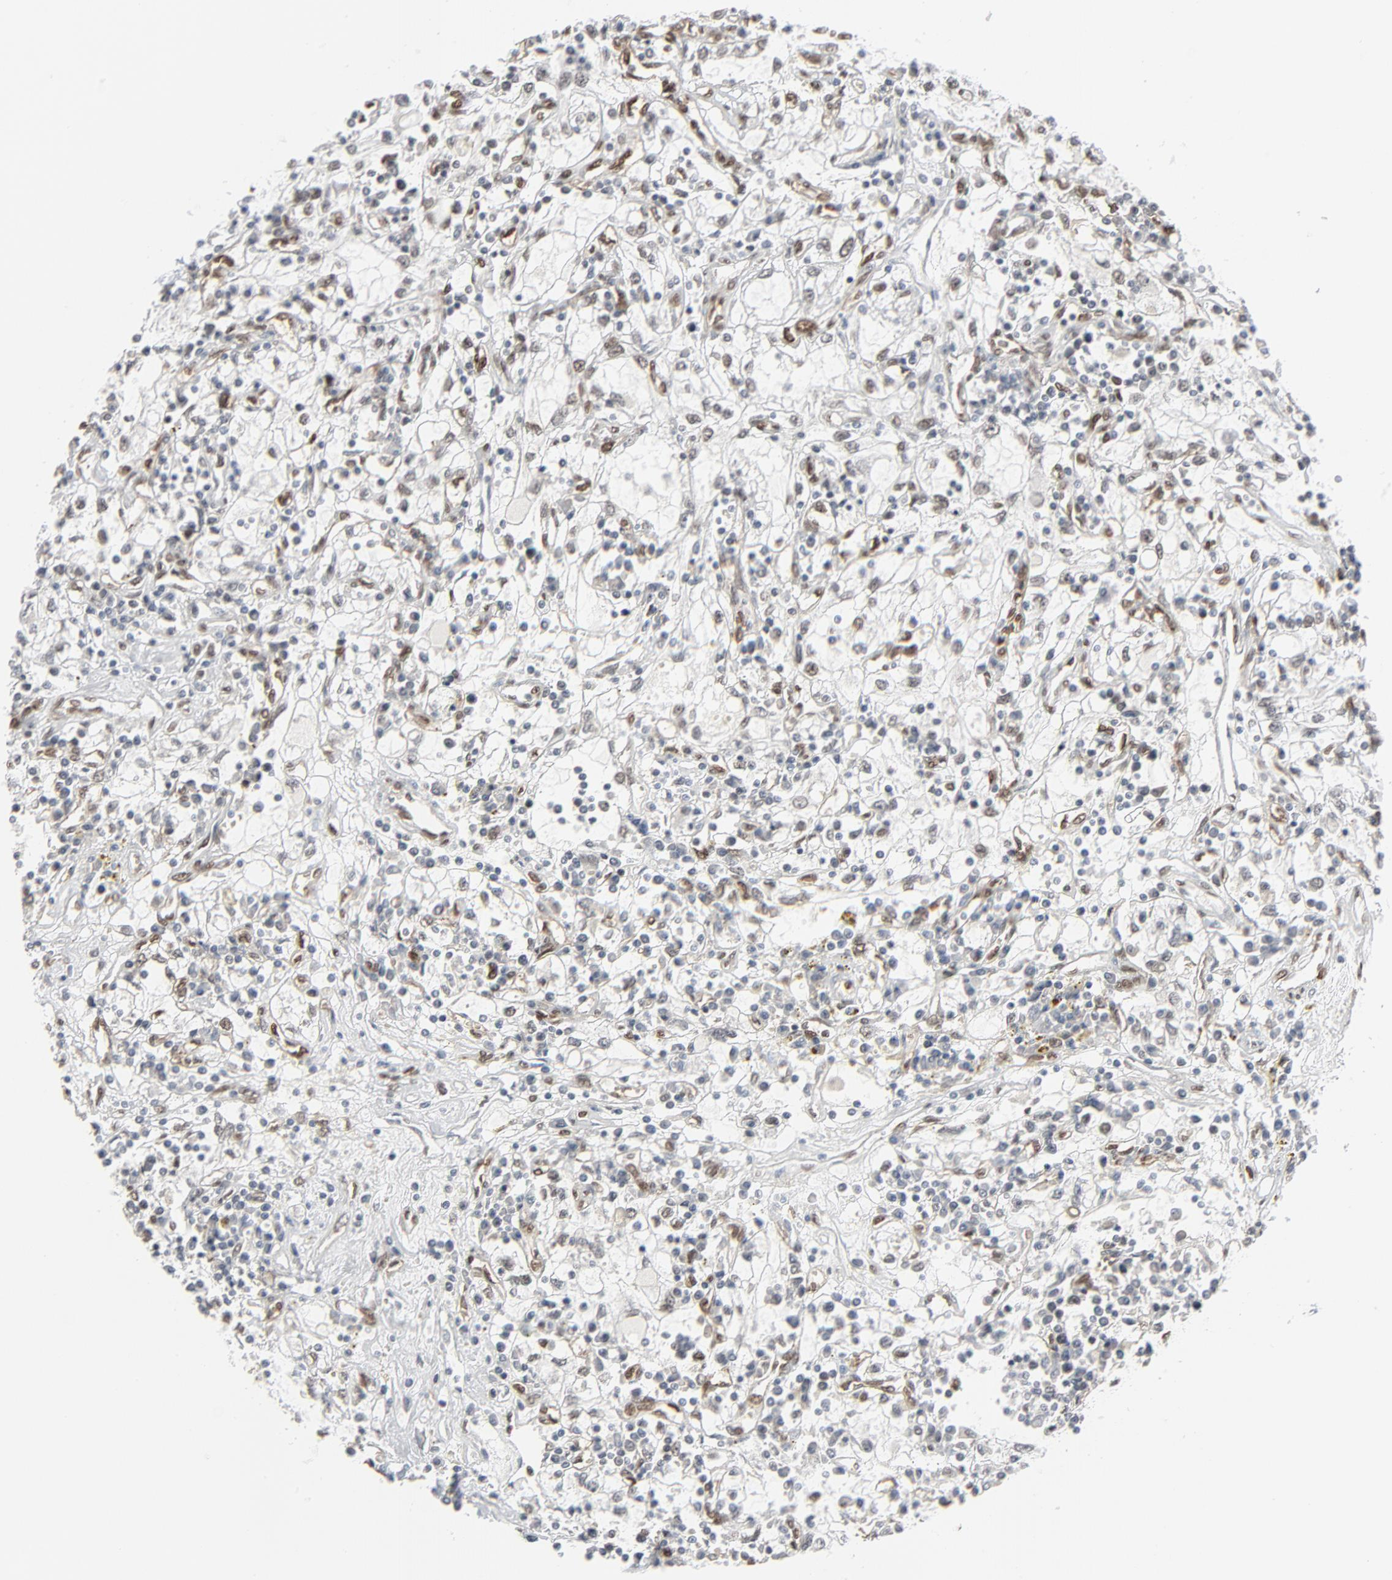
{"staining": {"intensity": "moderate", "quantity": "25%-75%", "location": "nuclear"}, "tissue": "renal cancer", "cell_type": "Tumor cells", "image_type": "cancer", "snomed": [{"axis": "morphology", "description": "Adenocarcinoma, NOS"}, {"axis": "topography", "description": "Kidney"}], "caption": "Renal adenocarcinoma stained with a brown dye exhibits moderate nuclear positive expression in approximately 25%-75% of tumor cells.", "gene": "CUX1", "patient": {"sex": "male", "age": 82}}